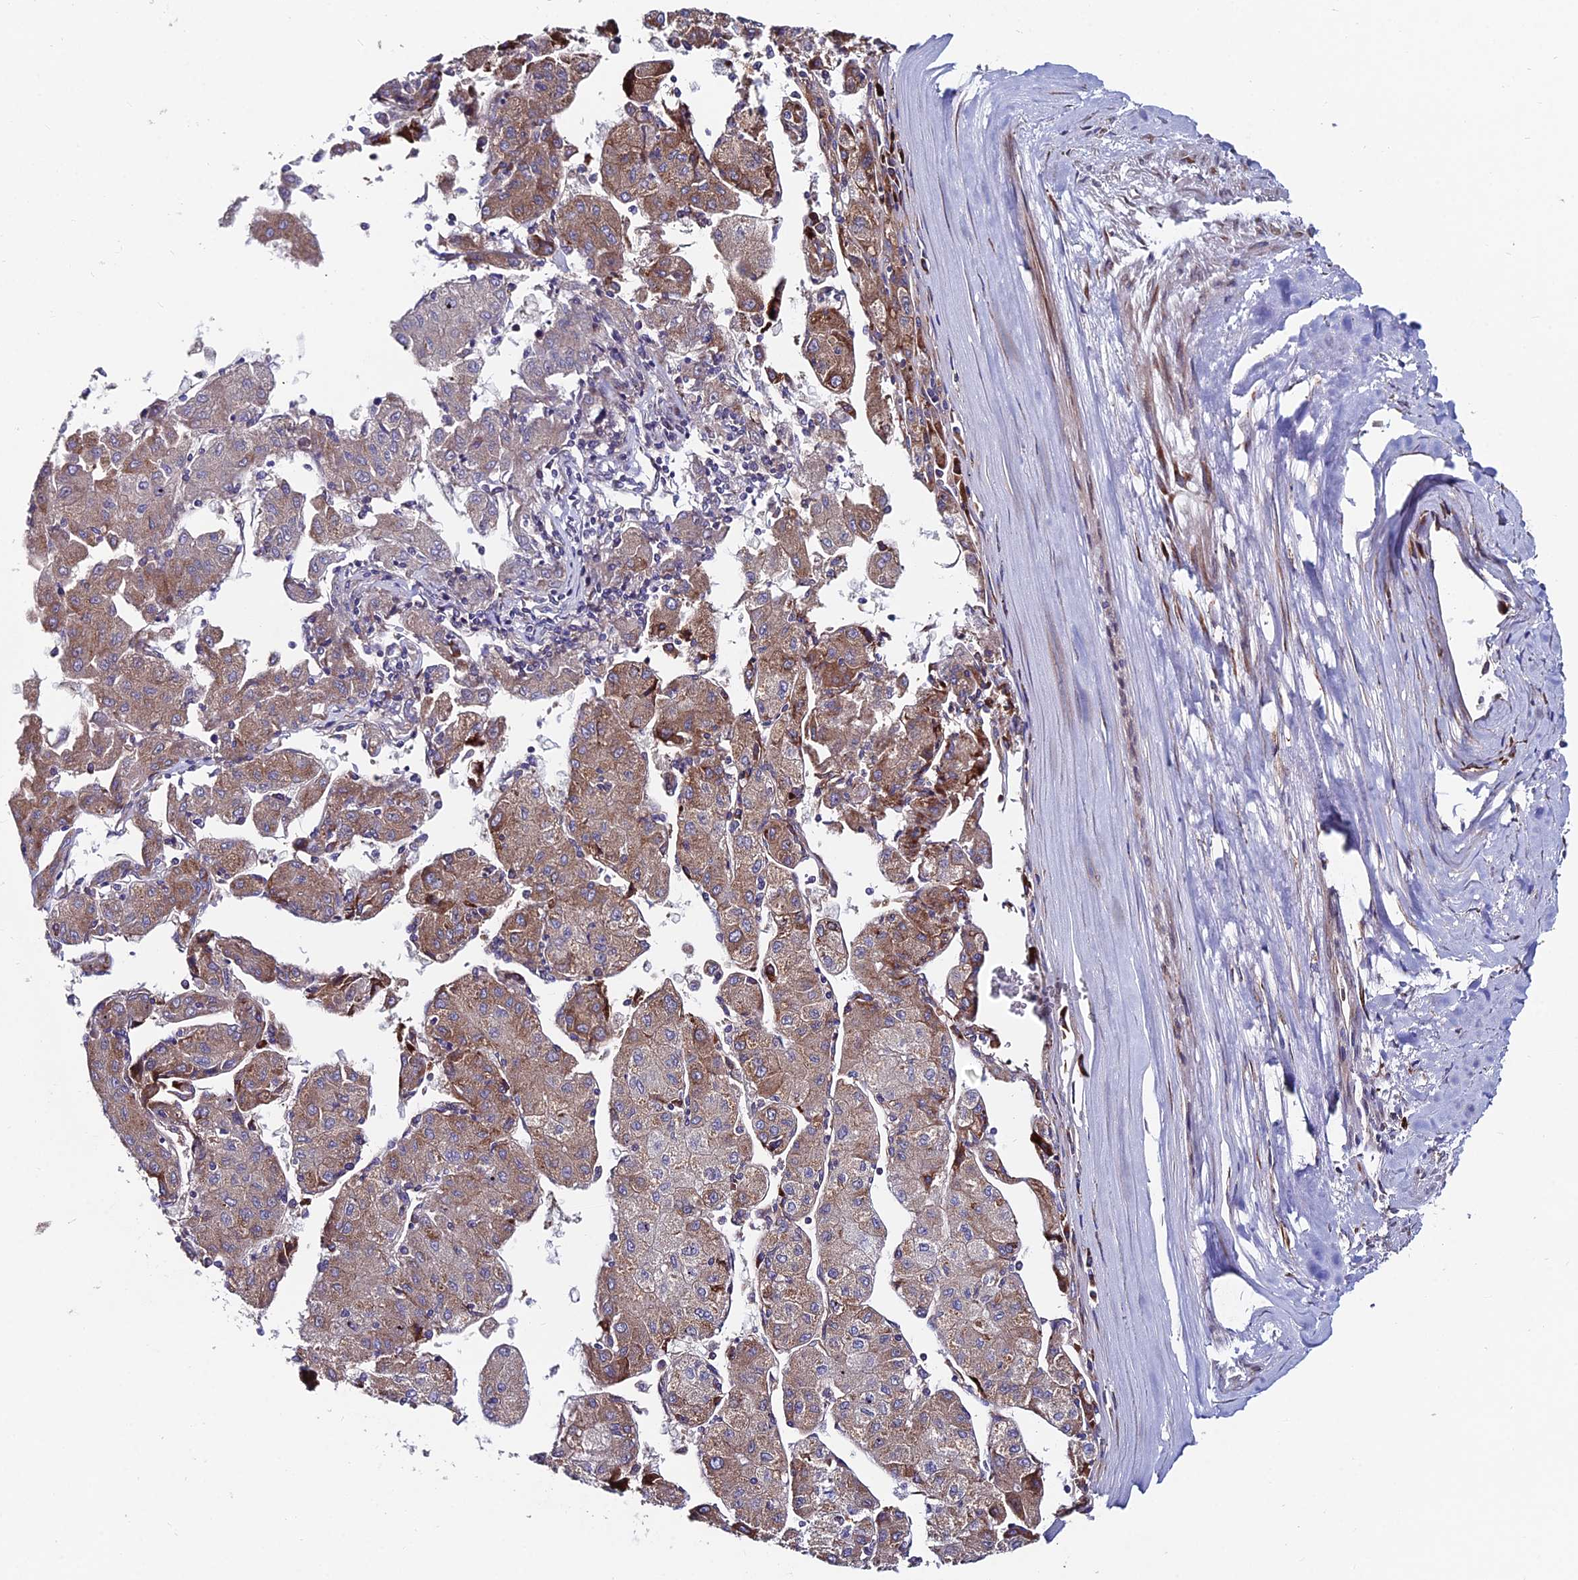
{"staining": {"intensity": "moderate", "quantity": "25%-75%", "location": "cytoplasmic/membranous"}, "tissue": "liver cancer", "cell_type": "Tumor cells", "image_type": "cancer", "snomed": [{"axis": "morphology", "description": "Carcinoma, Hepatocellular, NOS"}, {"axis": "topography", "description": "Liver"}], "caption": "Tumor cells demonstrate medium levels of moderate cytoplasmic/membranous staining in approximately 25%-75% of cells in liver cancer (hepatocellular carcinoma).", "gene": "EIF3K", "patient": {"sex": "male", "age": 72}}